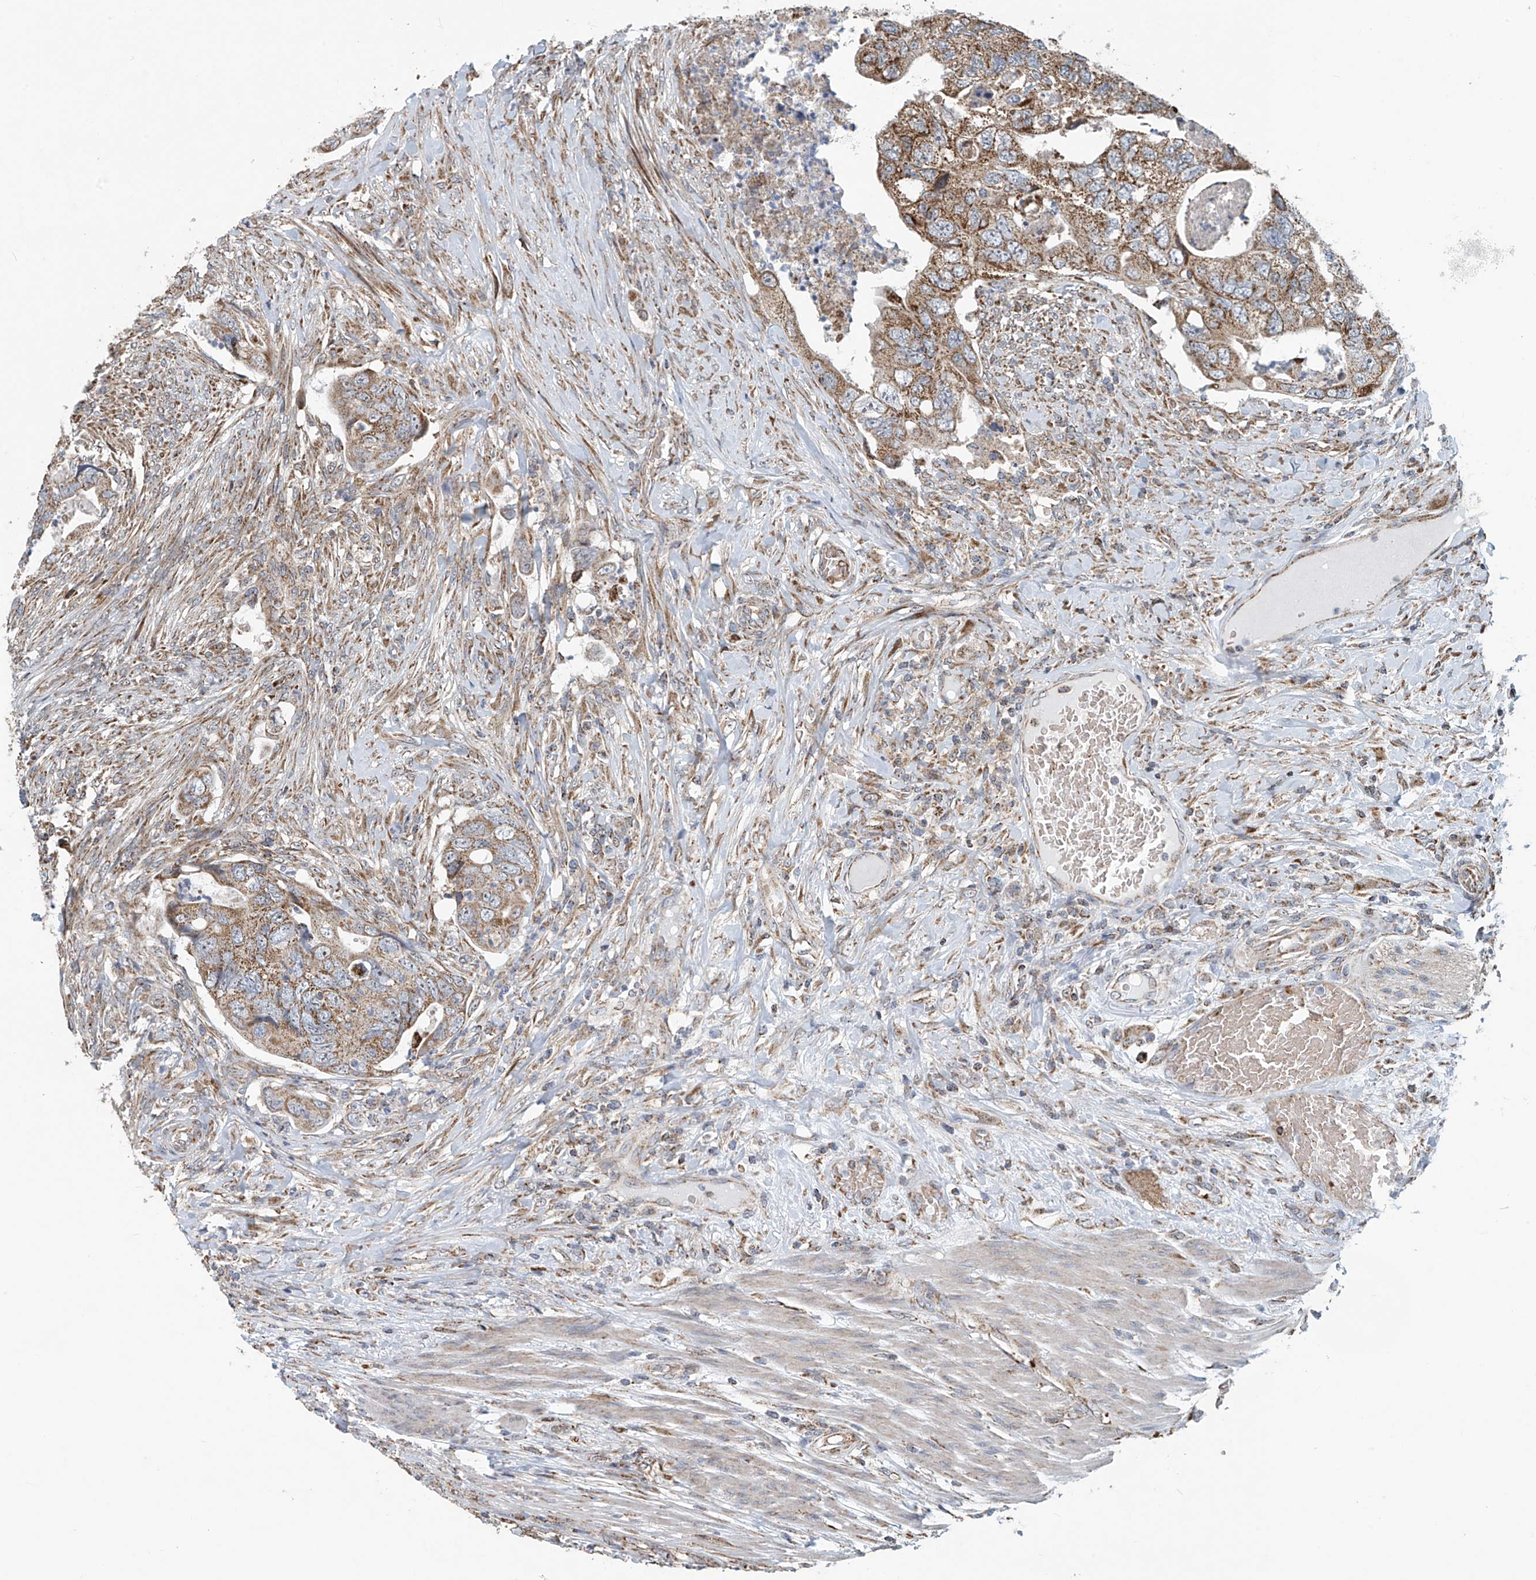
{"staining": {"intensity": "moderate", "quantity": ">75%", "location": "cytoplasmic/membranous"}, "tissue": "colorectal cancer", "cell_type": "Tumor cells", "image_type": "cancer", "snomed": [{"axis": "morphology", "description": "Adenocarcinoma, NOS"}, {"axis": "topography", "description": "Rectum"}], "caption": "Immunohistochemistry (IHC) image of colorectal adenocarcinoma stained for a protein (brown), which demonstrates medium levels of moderate cytoplasmic/membranous expression in about >75% of tumor cells.", "gene": "COMMD1", "patient": {"sex": "male", "age": 63}}